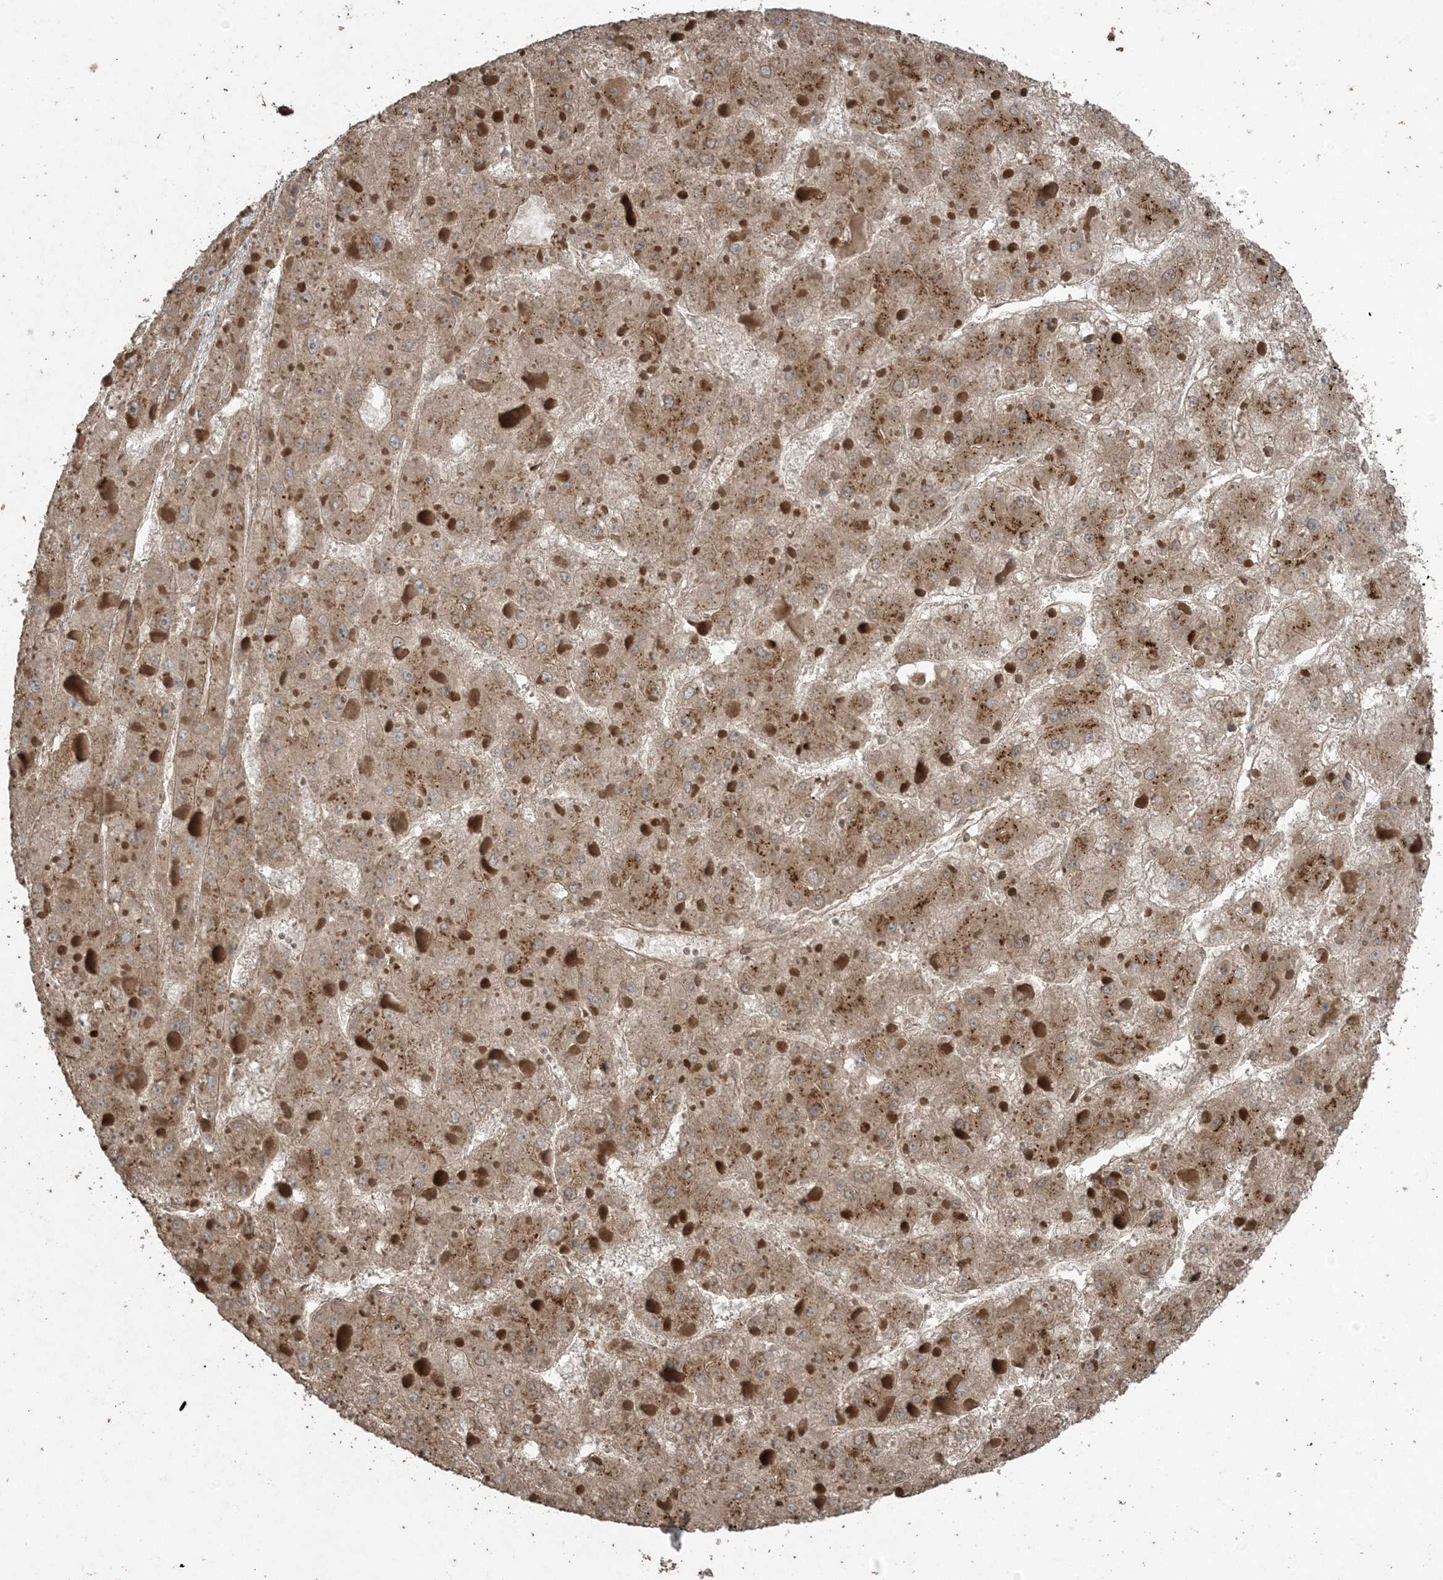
{"staining": {"intensity": "moderate", "quantity": ">75%", "location": "cytoplasmic/membranous"}, "tissue": "liver cancer", "cell_type": "Tumor cells", "image_type": "cancer", "snomed": [{"axis": "morphology", "description": "Carcinoma, Hepatocellular, NOS"}, {"axis": "topography", "description": "Liver"}], "caption": "Liver cancer was stained to show a protein in brown. There is medium levels of moderate cytoplasmic/membranous expression in about >75% of tumor cells.", "gene": "DDX19B", "patient": {"sex": "female", "age": 73}}